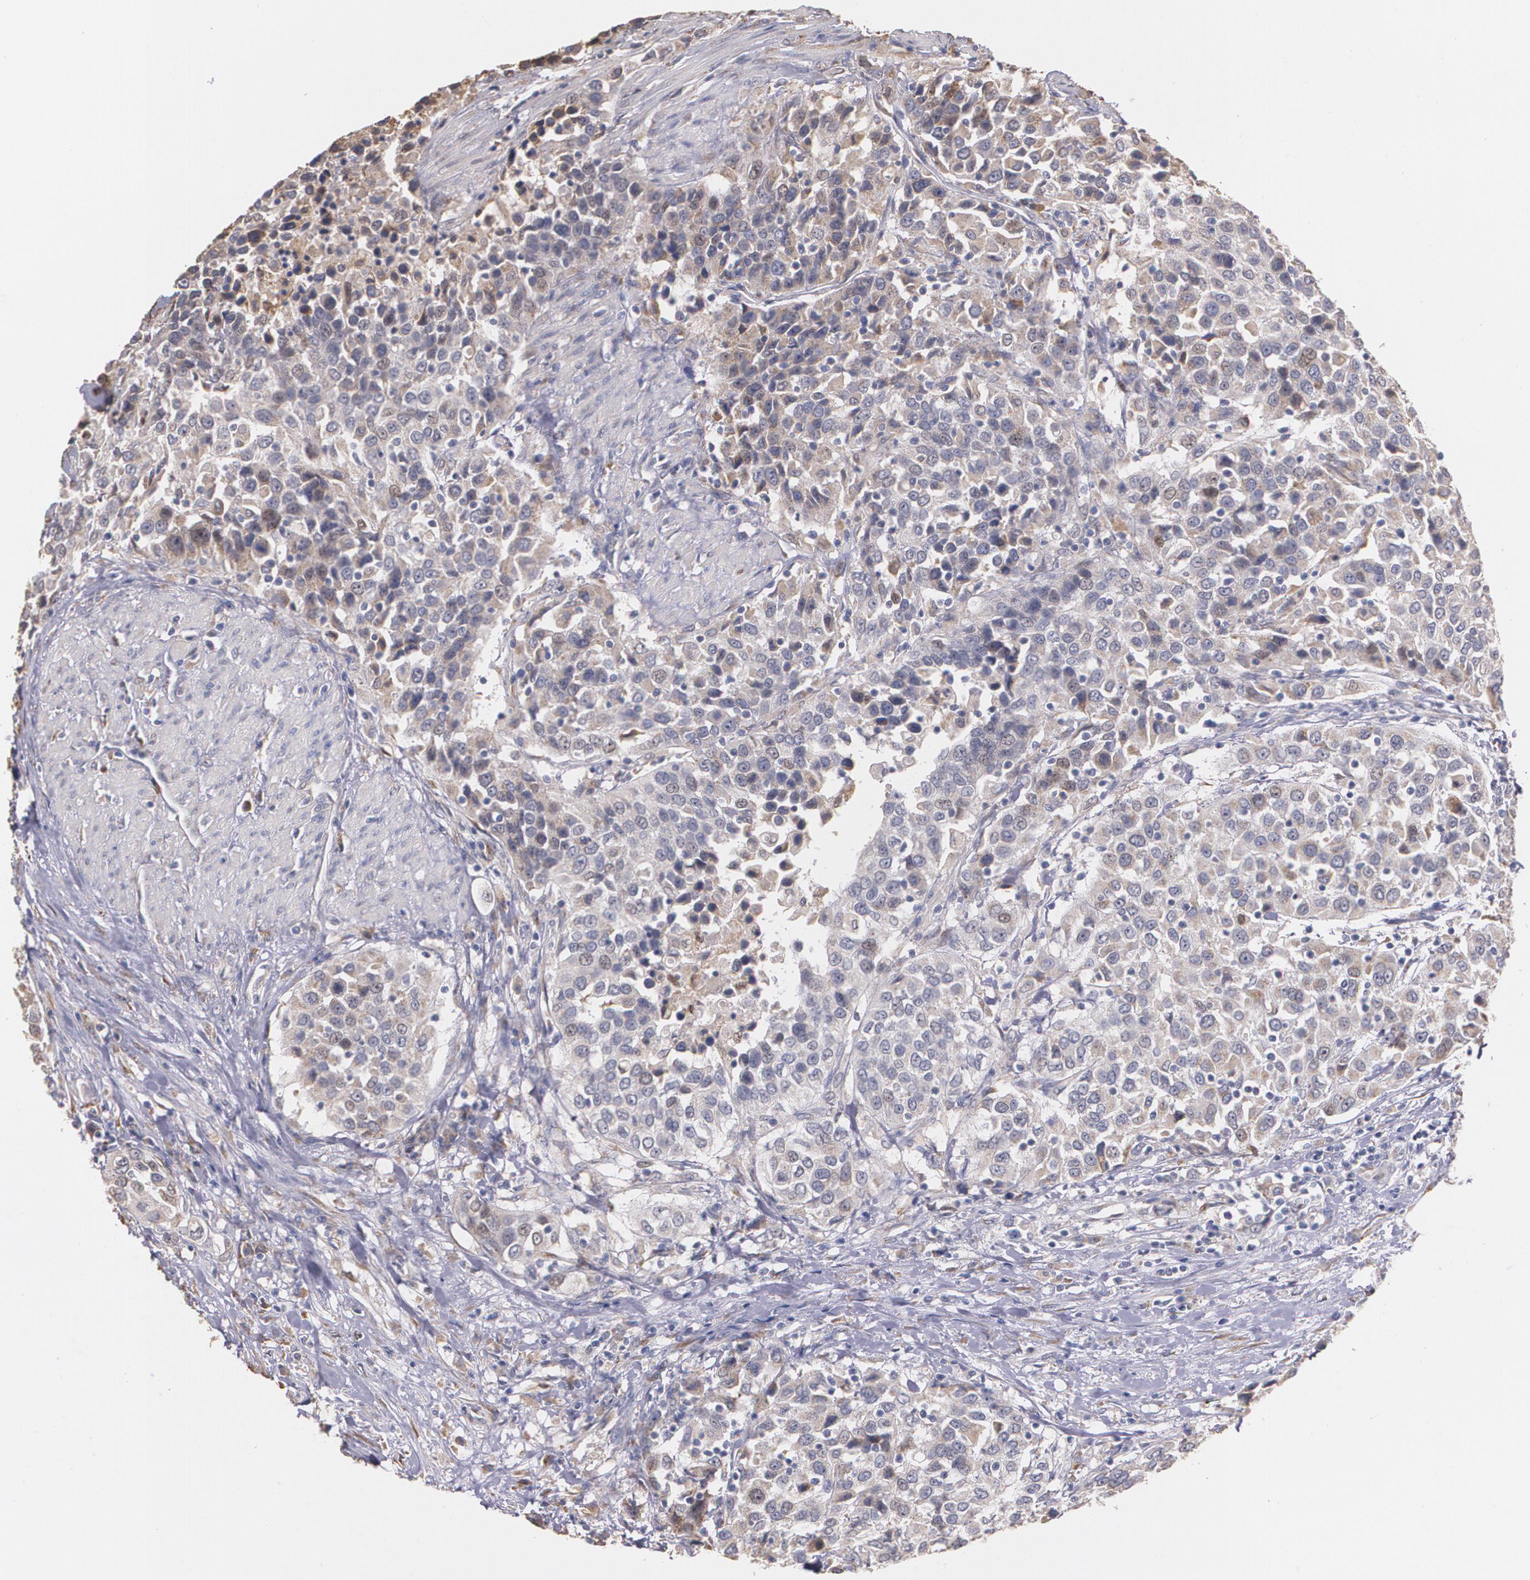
{"staining": {"intensity": "moderate", "quantity": ">75%", "location": "cytoplasmic/membranous"}, "tissue": "urothelial cancer", "cell_type": "Tumor cells", "image_type": "cancer", "snomed": [{"axis": "morphology", "description": "Urothelial carcinoma, High grade"}, {"axis": "topography", "description": "Urinary bladder"}], "caption": "Brown immunohistochemical staining in urothelial cancer shows moderate cytoplasmic/membranous staining in approximately >75% of tumor cells.", "gene": "ATF3", "patient": {"sex": "female", "age": 80}}